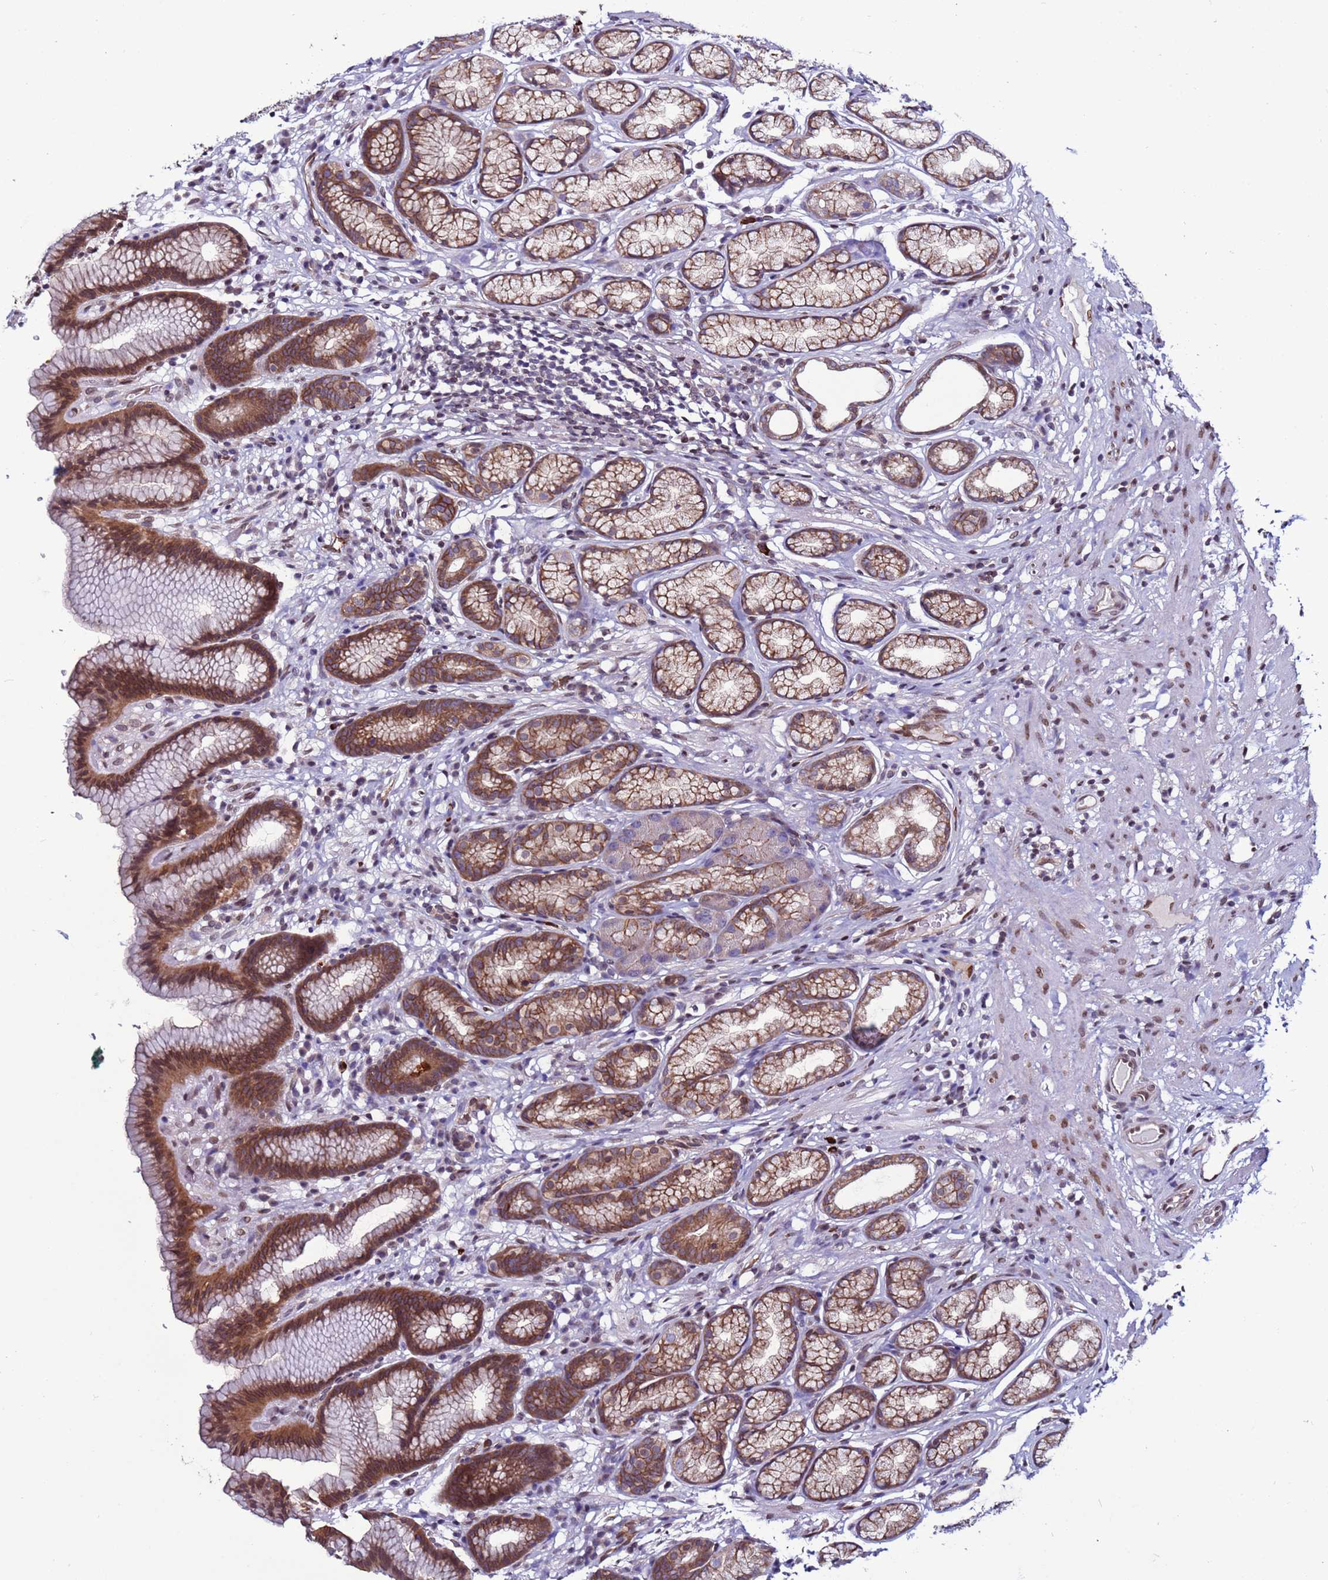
{"staining": {"intensity": "moderate", "quantity": "25%-75%", "location": "cytoplasmic/membranous,nuclear"}, "tissue": "stomach", "cell_type": "Glandular cells", "image_type": "normal", "snomed": [{"axis": "morphology", "description": "Normal tissue, NOS"}, {"axis": "topography", "description": "Stomach"}], "caption": "Immunohistochemical staining of unremarkable stomach displays medium levels of moderate cytoplasmic/membranous,nuclear expression in about 25%-75% of glandular cells. The staining is performed using DAB brown chromogen to label protein expression. The nuclei are counter-stained blue using hematoxylin.", "gene": "TRIM37", "patient": {"sex": "male", "age": 42}}